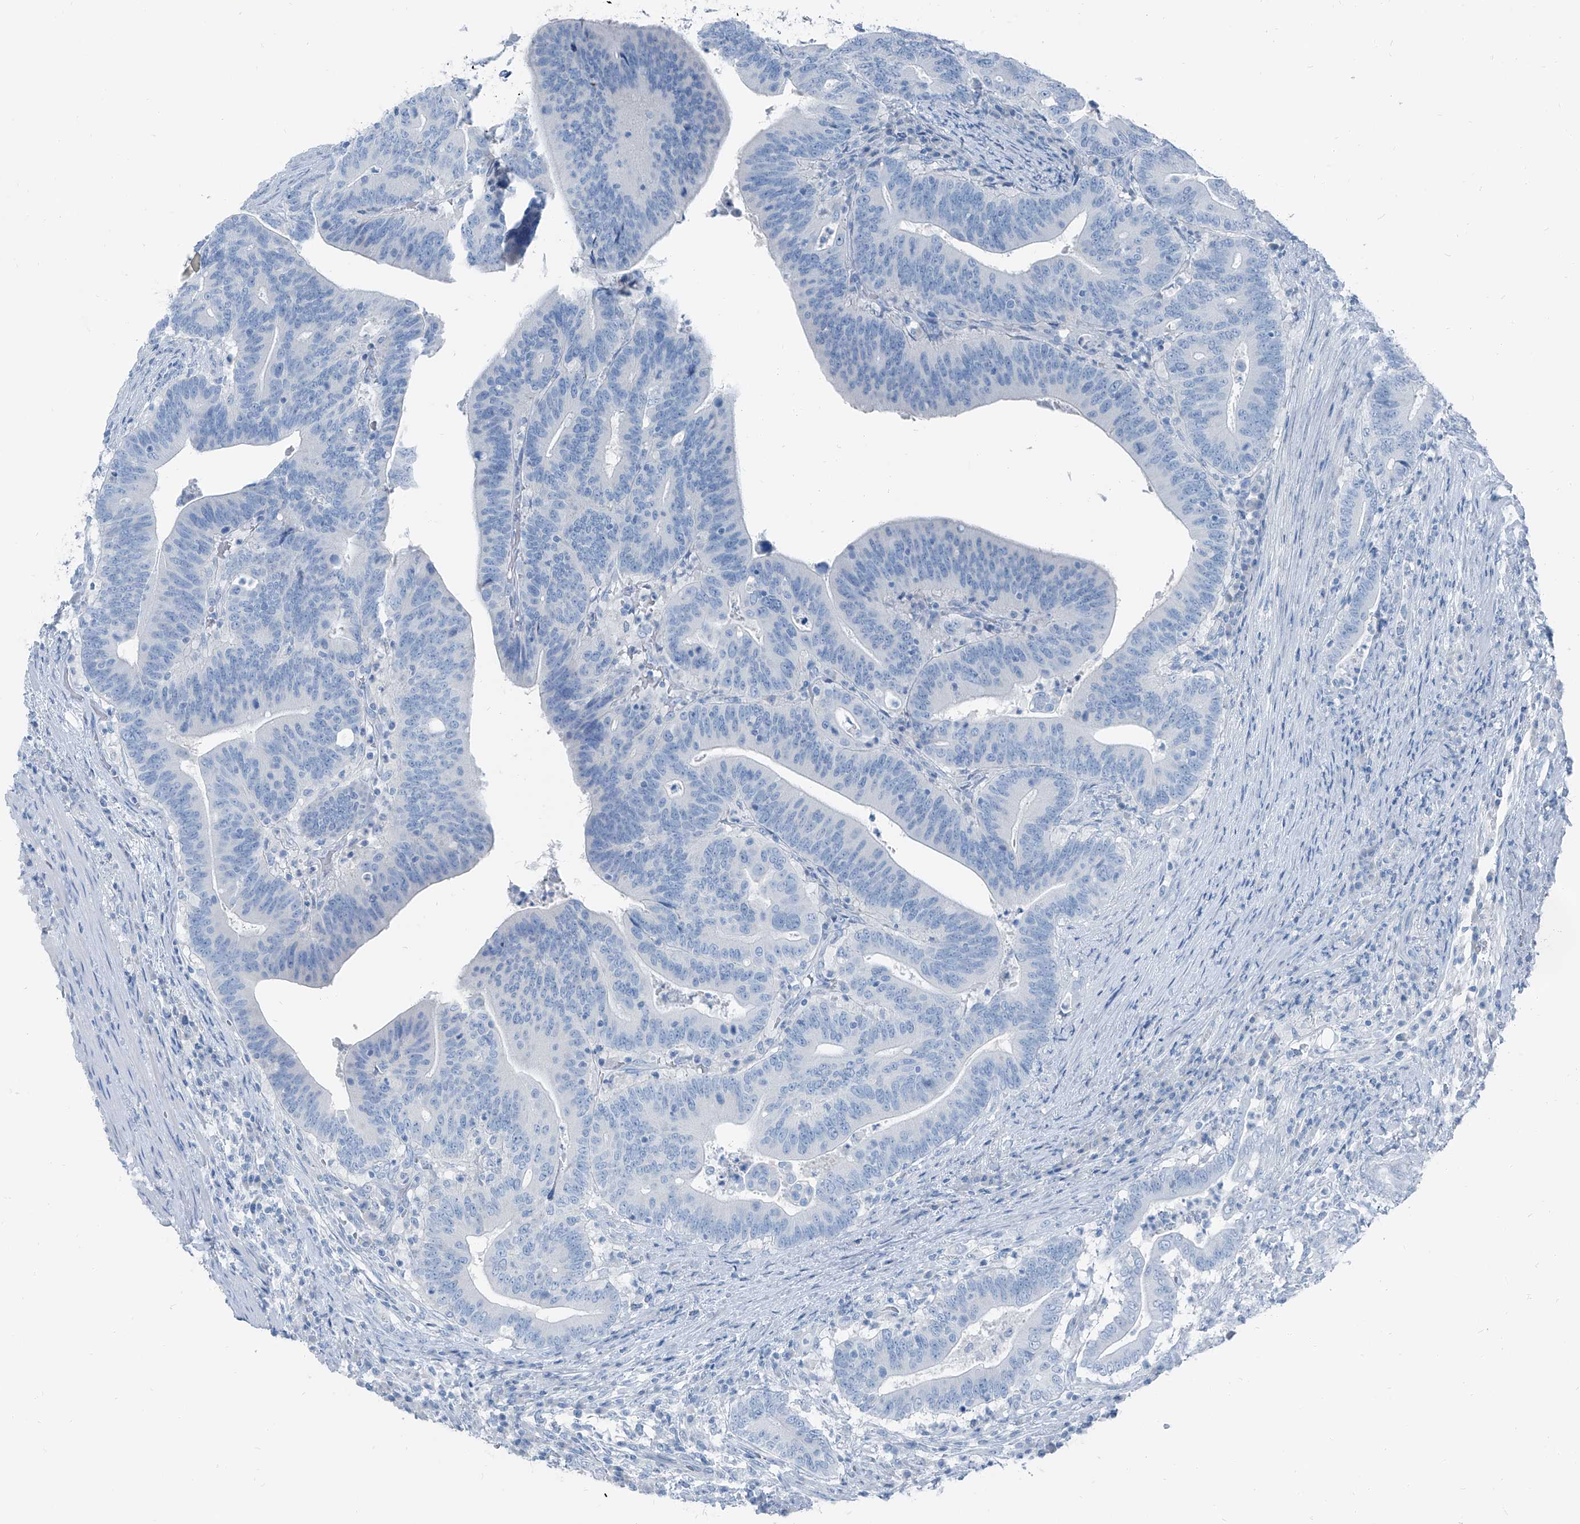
{"staining": {"intensity": "negative", "quantity": "none", "location": "none"}, "tissue": "colorectal cancer", "cell_type": "Tumor cells", "image_type": "cancer", "snomed": [{"axis": "morphology", "description": "Adenocarcinoma, NOS"}, {"axis": "topography", "description": "Colon"}], "caption": "High magnification brightfield microscopy of colorectal cancer (adenocarcinoma) stained with DAB (3,3'-diaminobenzidine) (brown) and counterstained with hematoxylin (blue): tumor cells show no significant staining.", "gene": "RGN", "patient": {"sex": "female", "age": 66}}